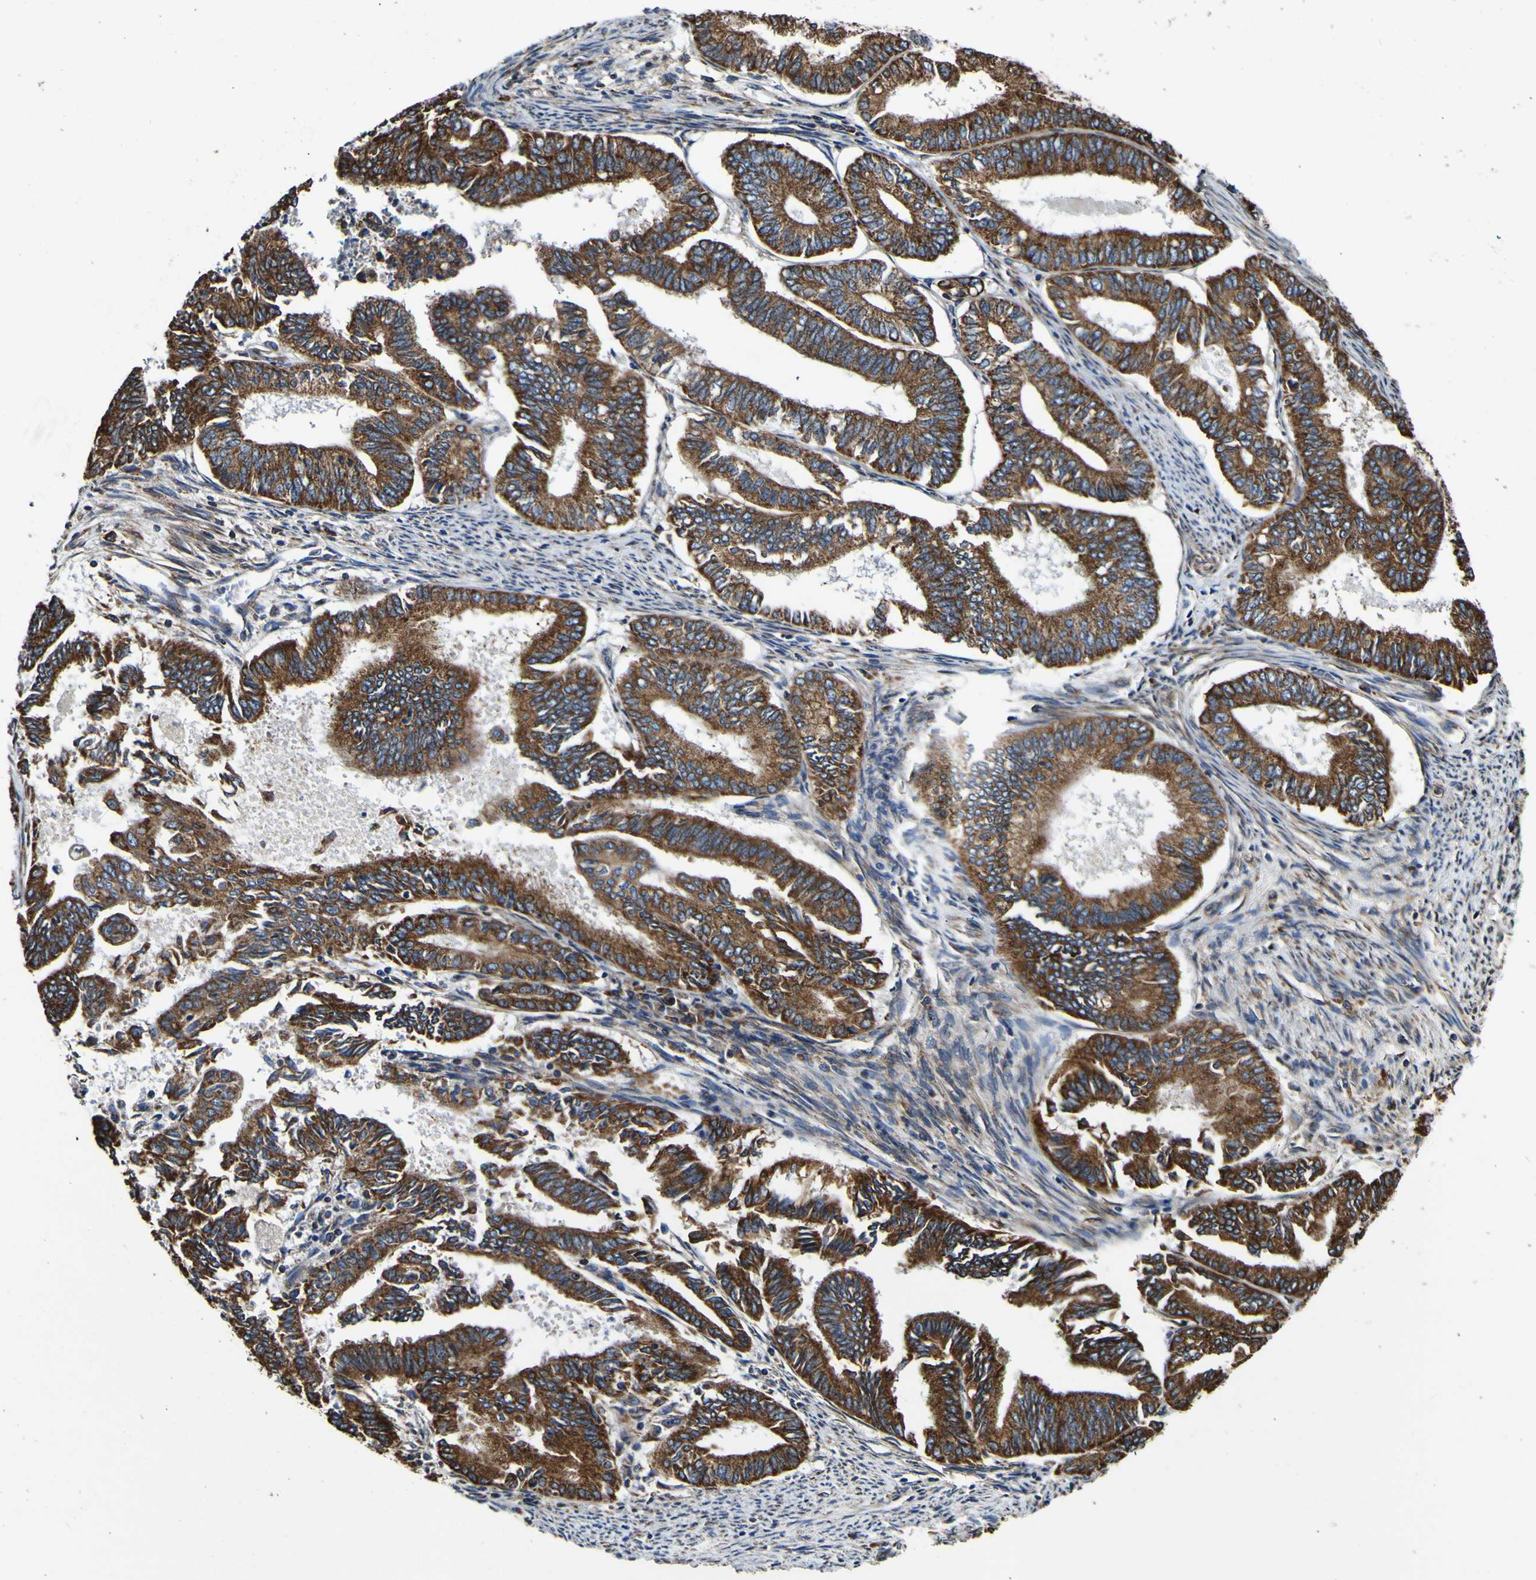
{"staining": {"intensity": "strong", "quantity": ">75%", "location": "cytoplasmic/membranous"}, "tissue": "endometrial cancer", "cell_type": "Tumor cells", "image_type": "cancer", "snomed": [{"axis": "morphology", "description": "Adenocarcinoma, NOS"}, {"axis": "topography", "description": "Endometrium"}], "caption": "Immunohistochemical staining of human adenocarcinoma (endometrial) reveals high levels of strong cytoplasmic/membranous staining in approximately >75% of tumor cells. The staining was performed using DAB, with brown indicating positive protein expression. Nuclei are stained blue with hematoxylin.", "gene": "INPP5A", "patient": {"sex": "female", "age": 86}}